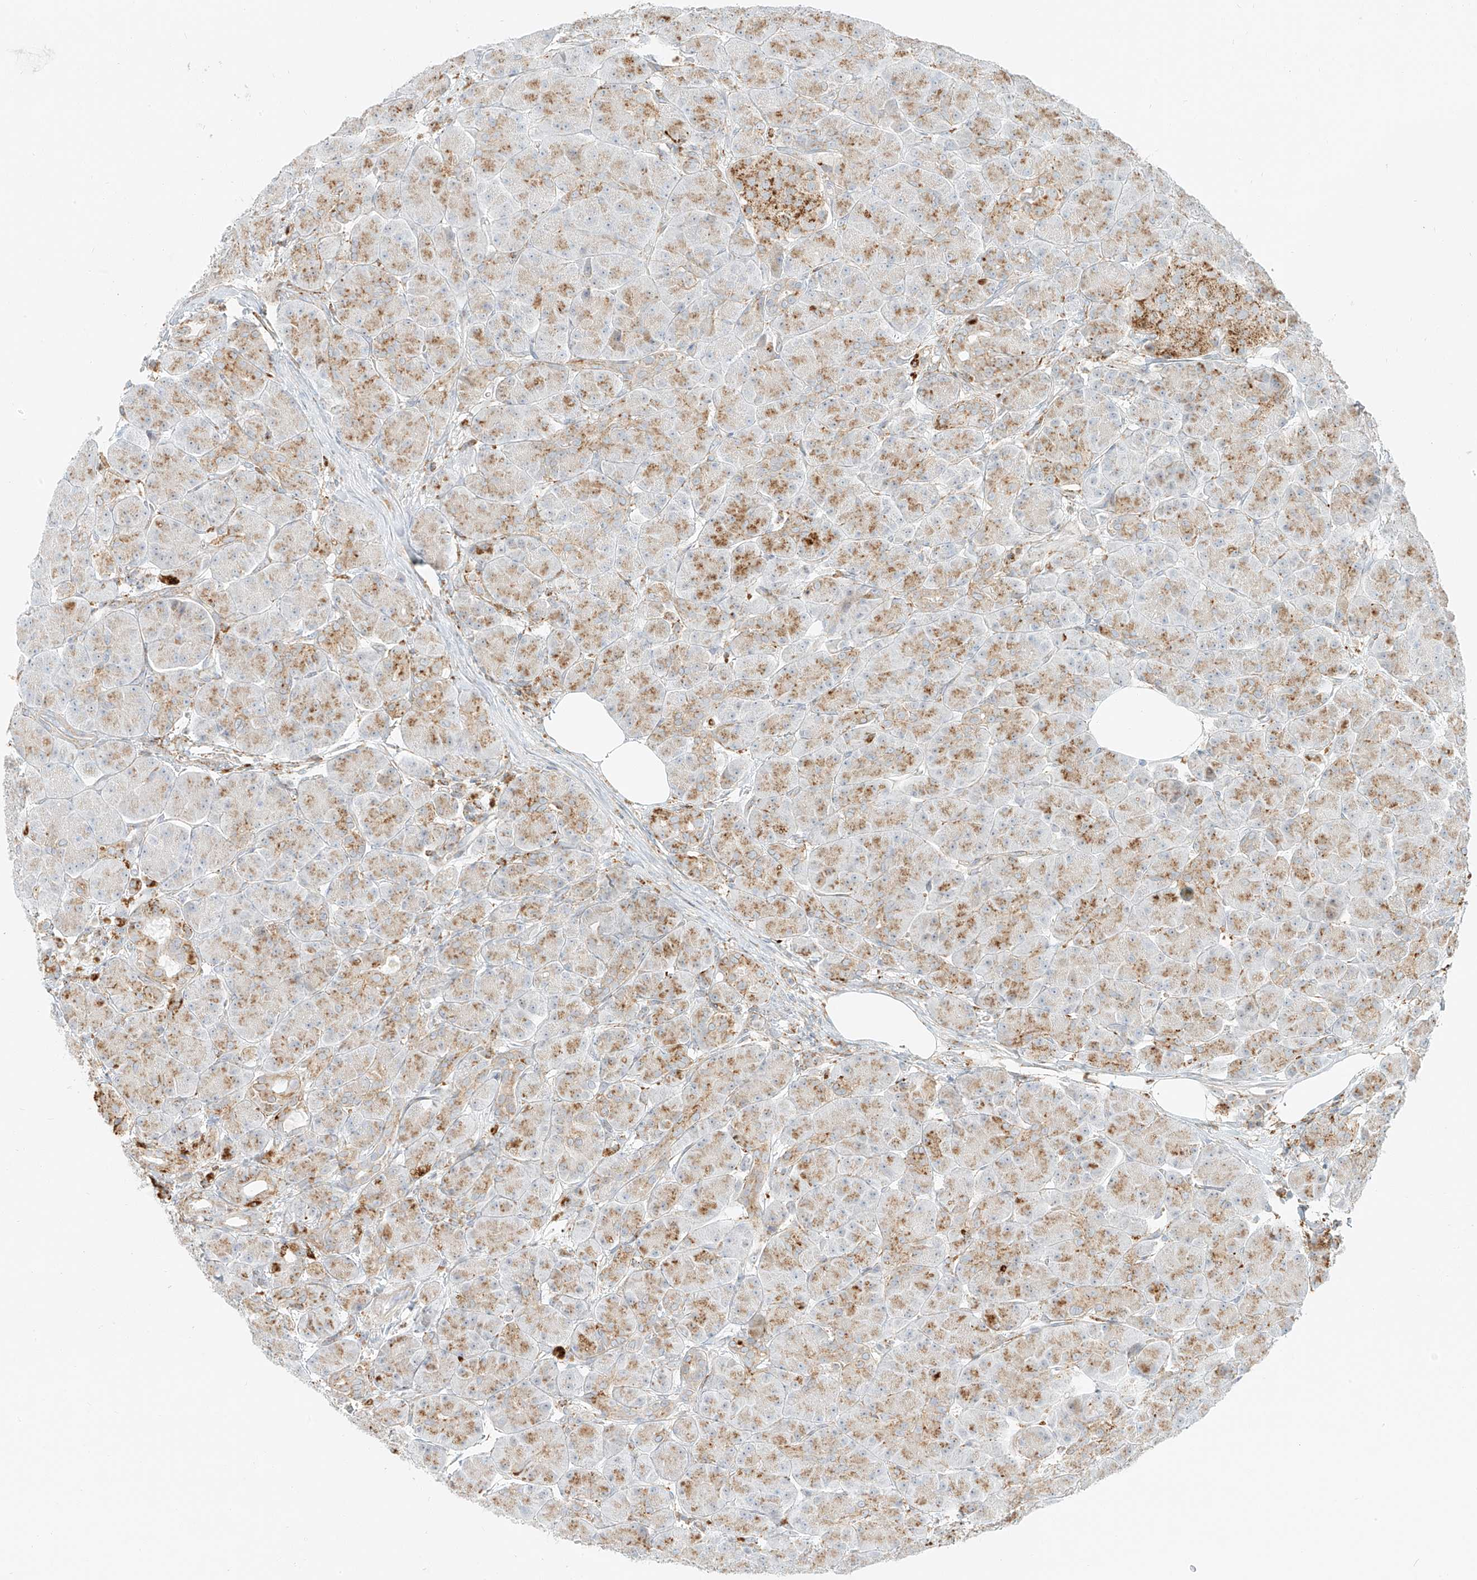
{"staining": {"intensity": "moderate", "quantity": "25%-75%", "location": "cytoplasmic/membranous"}, "tissue": "pancreas", "cell_type": "Exocrine glandular cells", "image_type": "normal", "snomed": [{"axis": "morphology", "description": "Normal tissue, NOS"}, {"axis": "topography", "description": "Pancreas"}], "caption": "Brown immunohistochemical staining in normal human pancreas shows moderate cytoplasmic/membranous positivity in approximately 25%-75% of exocrine glandular cells.", "gene": "SLC35F6", "patient": {"sex": "male", "age": 63}}